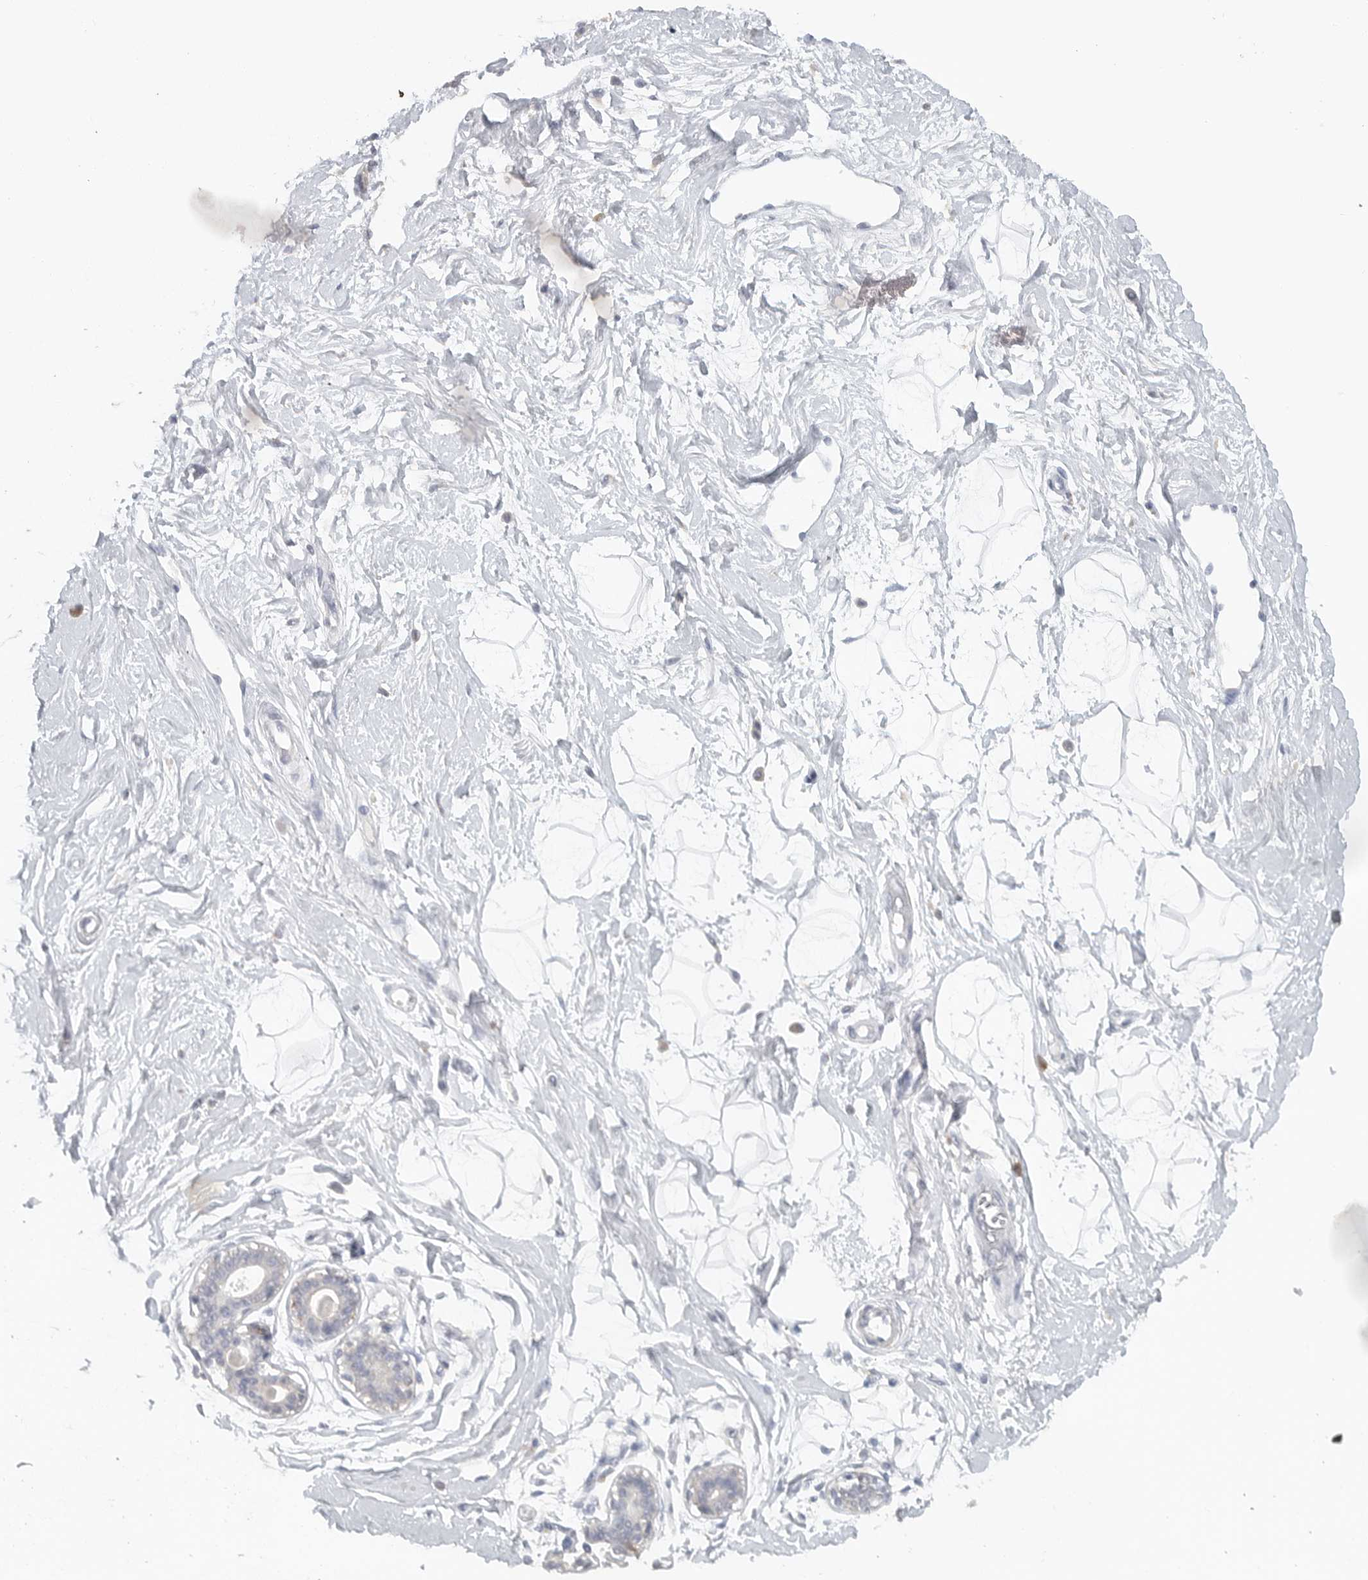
{"staining": {"intensity": "negative", "quantity": "none", "location": "none"}, "tissue": "breast", "cell_type": "Adipocytes", "image_type": "normal", "snomed": [{"axis": "morphology", "description": "Normal tissue, NOS"}, {"axis": "topography", "description": "Breast"}], "caption": "IHC image of unremarkable breast stained for a protein (brown), which exhibits no staining in adipocytes. Nuclei are stained in blue.", "gene": "PAM", "patient": {"sex": "female", "age": 45}}